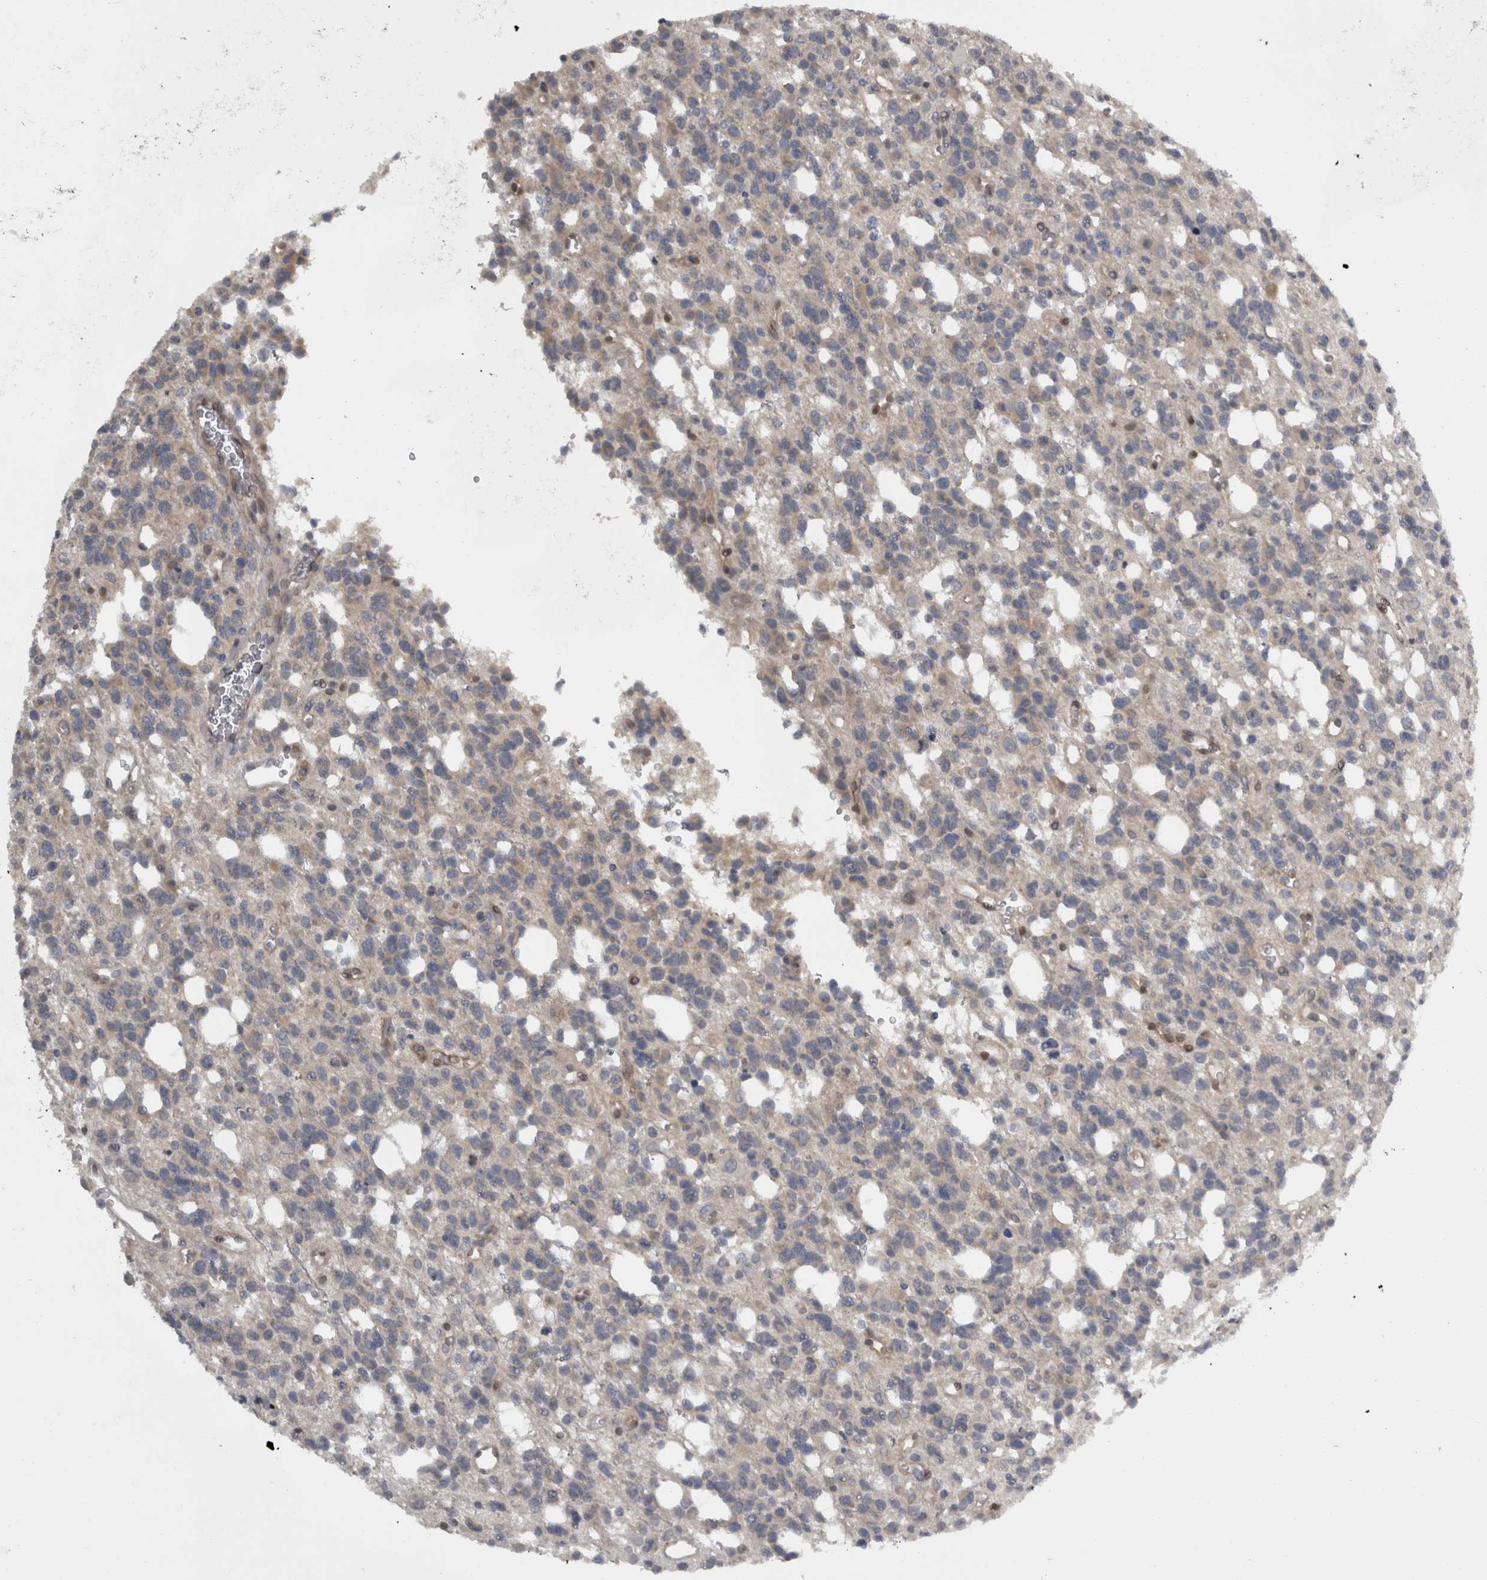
{"staining": {"intensity": "negative", "quantity": "none", "location": "none"}, "tissue": "glioma", "cell_type": "Tumor cells", "image_type": "cancer", "snomed": [{"axis": "morphology", "description": "Glioma, malignant, High grade"}, {"axis": "topography", "description": "Brain"}], "caption": "Immunohistochemistry (IHC) image of neoplastic tissue: malignant glioma (high-grade) stained with DAB (3,3'-diaminobenzidine) reveals no significant protein staining in tumor cells.", "gene": "SLCO5A1", "patient": {"sex": "female", "age": 62}}